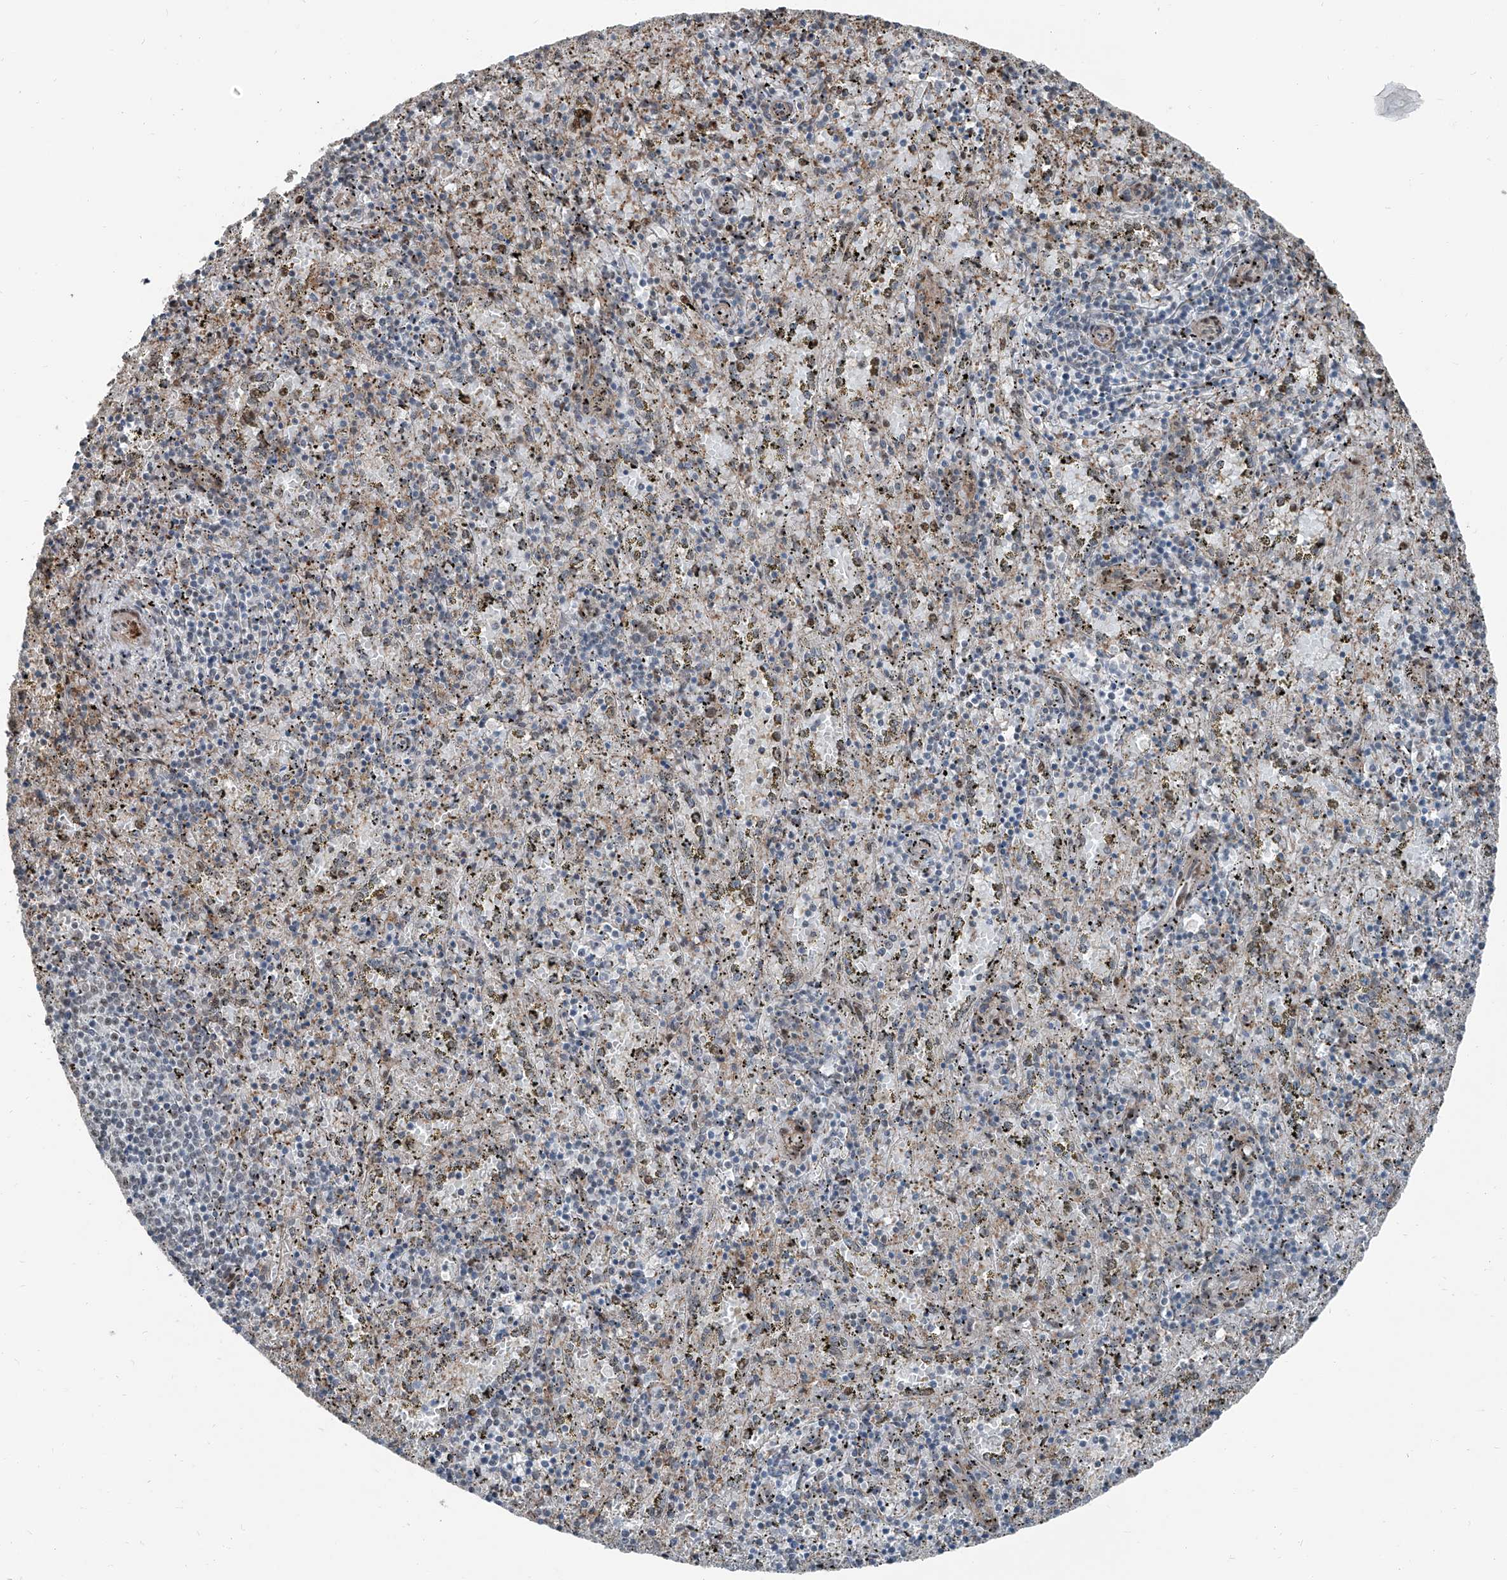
{"staining": {"intensity": "weak", "quantity": "<25%", "location": "nuclear"}, "tissue": "spleen", "cell_type": "Cells in red pulp", "image_type": "normal", "snomed": [{"axis": "morphology", "description": "Normal tissue, NOS"}, {"axis": "topography", "description": "Spleen"}], "caption": "Protein analysis of normal spleen demonstrates no significant staining in cells in red pulp.", "gene": "ZNF570", "patient": {"sex": "male", "age": 11}}